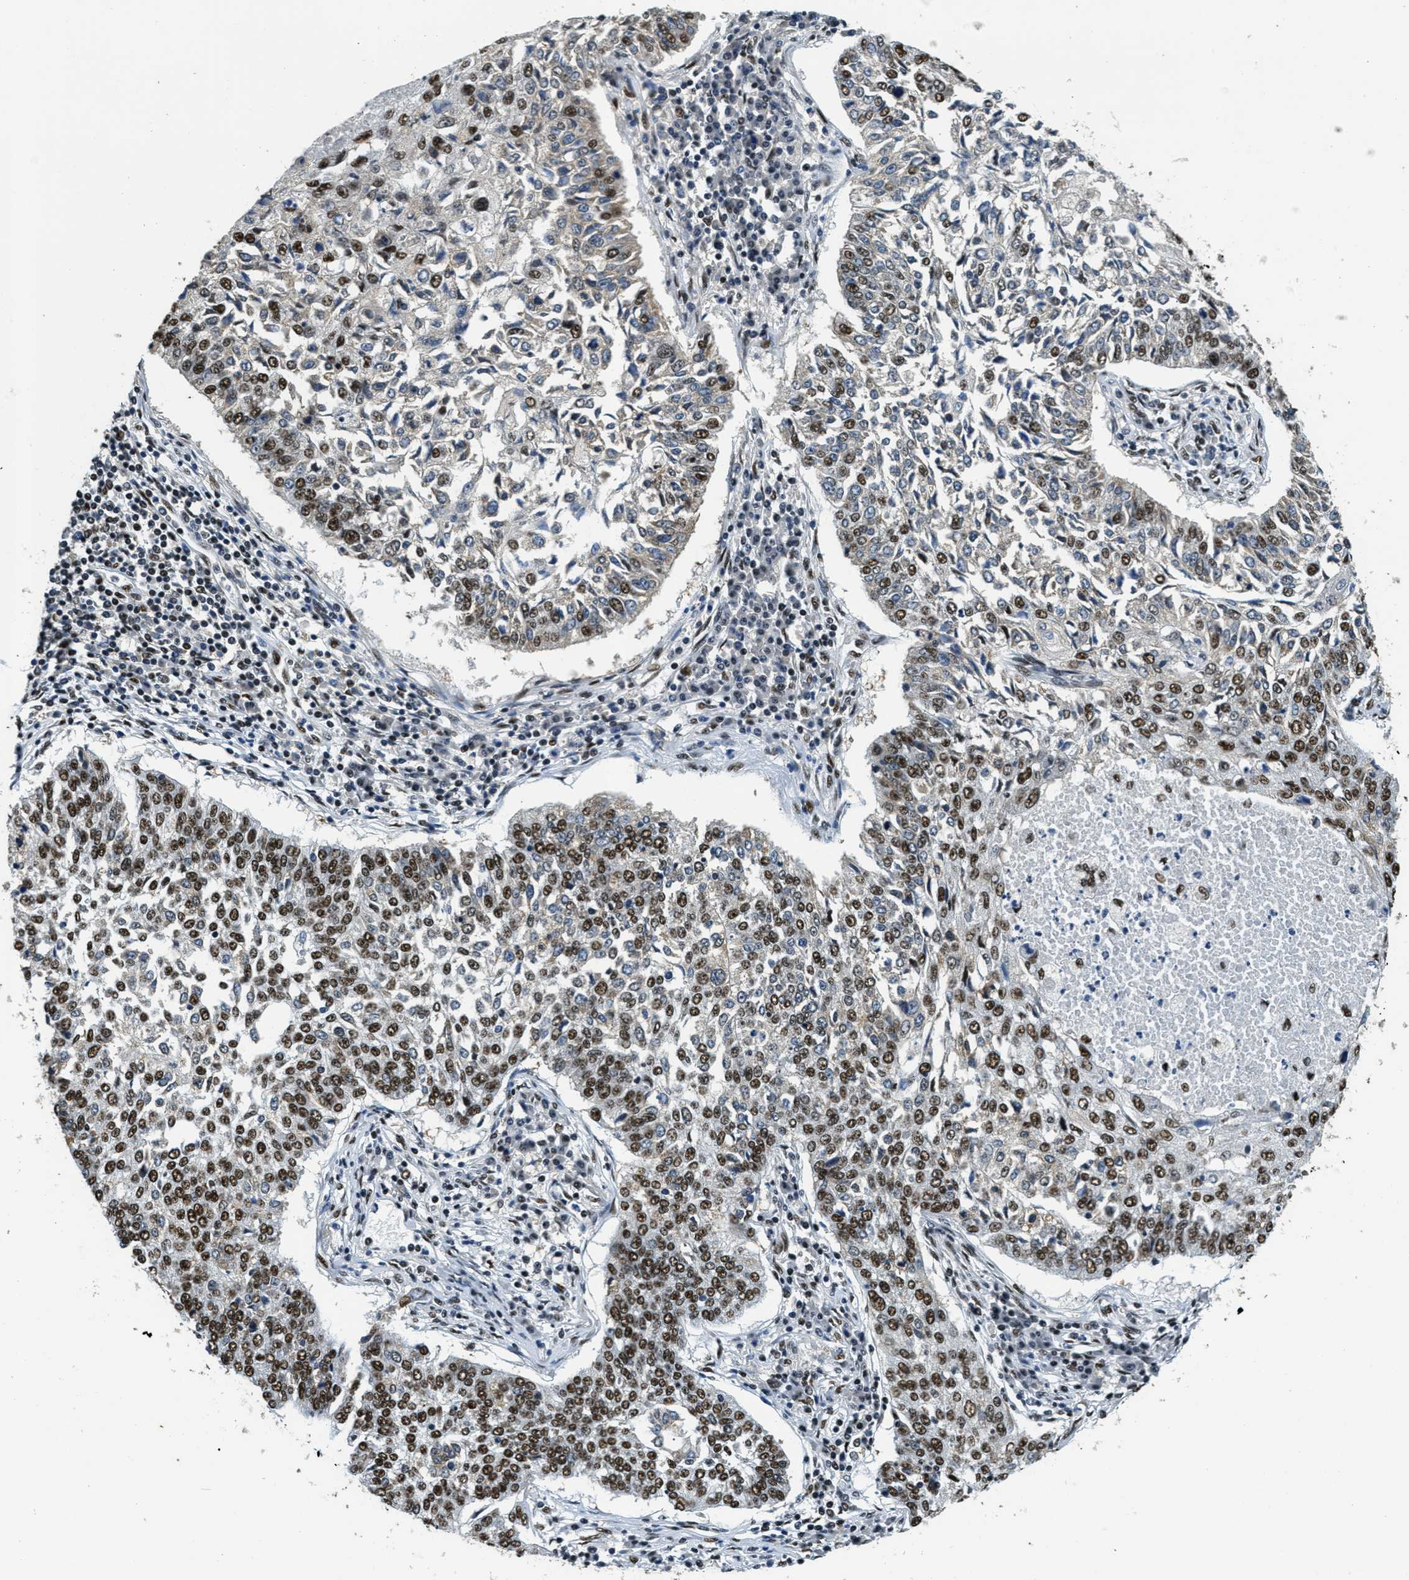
{"staining": {"intensity": "strong", "quantity": "25%-75%", "location": "nuclear"}, "tissue": "lung cancer", "cell_type": "Tumor cells", "image_type": "cancer", "snomed": [{"axis": "morphology", "description": "Normal tissue, NOS"}, {"axis": "morphology", "description": "Squamous cell carcinoma, NOS"}, {"axis": "topography", "description": "Cartilage tissue"}, {"axis": "topography", "description": "Bronchus"}, {"axis": "topography", "description": "Lung"}], "caption": "Tumor cells show strong nuclear staining in about 25%-75% of cells in lung cancer. (DAB IHC with brightfield microscopy, high magnification).", "gene": "SSB", "patient": {"sex": "female", "age": 49}}